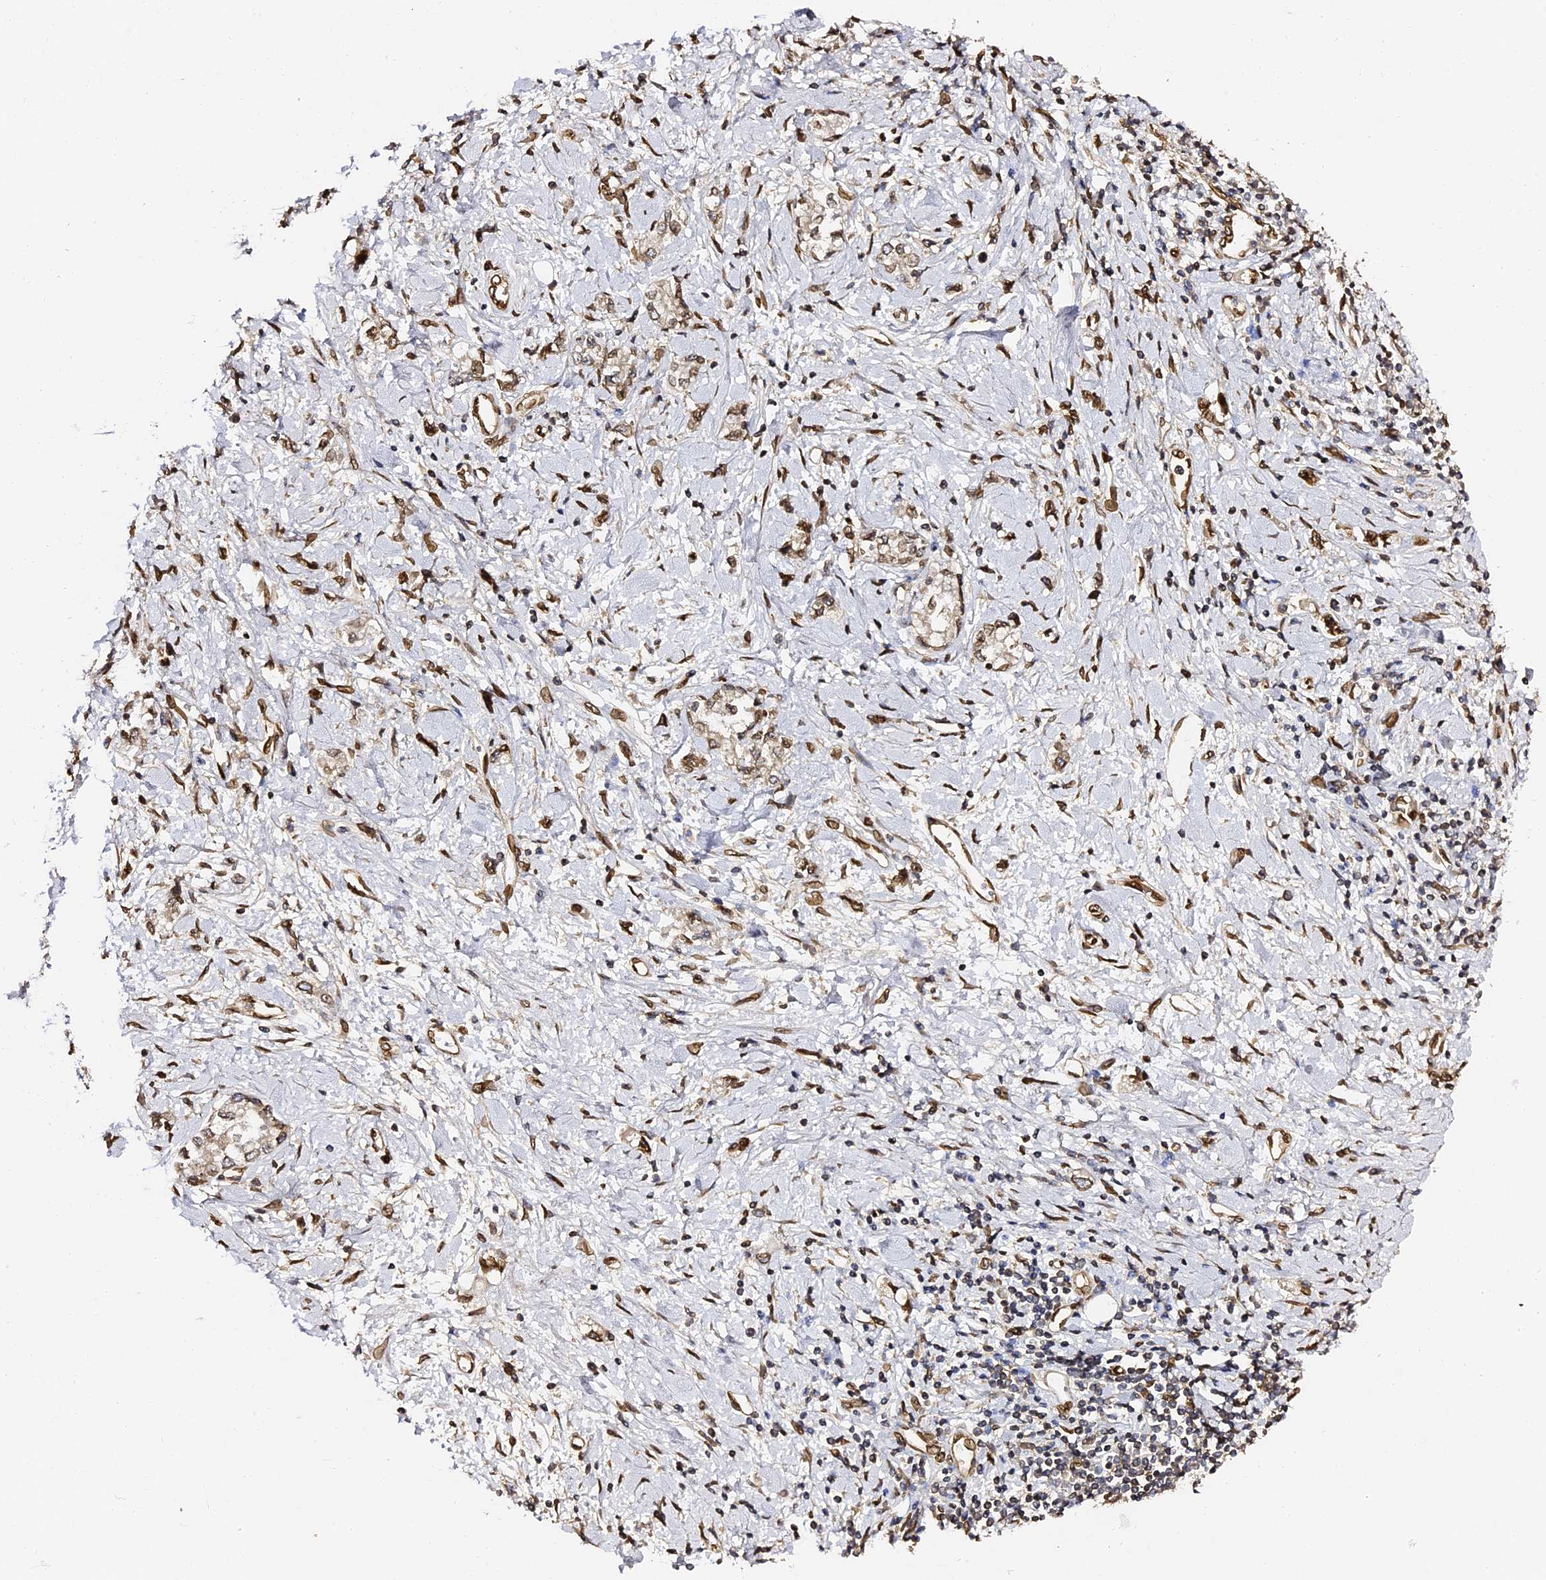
{"staining": {"intensity": "moderate", "quantity": ">75%", "location": "cytoplasmic/membranous,nuclear"}, "tissue": "stomach cancer", "cell_type": "Tumor cells", "image_type": "cancer", "snomed": [{"axis": "morphology", "description": "Adenocarcinoma, NOS"}, {"axis": "topography", "description": "Stomach"}], "caption": "Brown immunohistochemical staining in adenocarcinoma (stomach) demonstrates moderate cytoplasmic/membranous and nuclear positivity in approximately >75% of tumor cells.", "gene": "ANAPC5", "patient": {"sex": "female", "age": 76}}